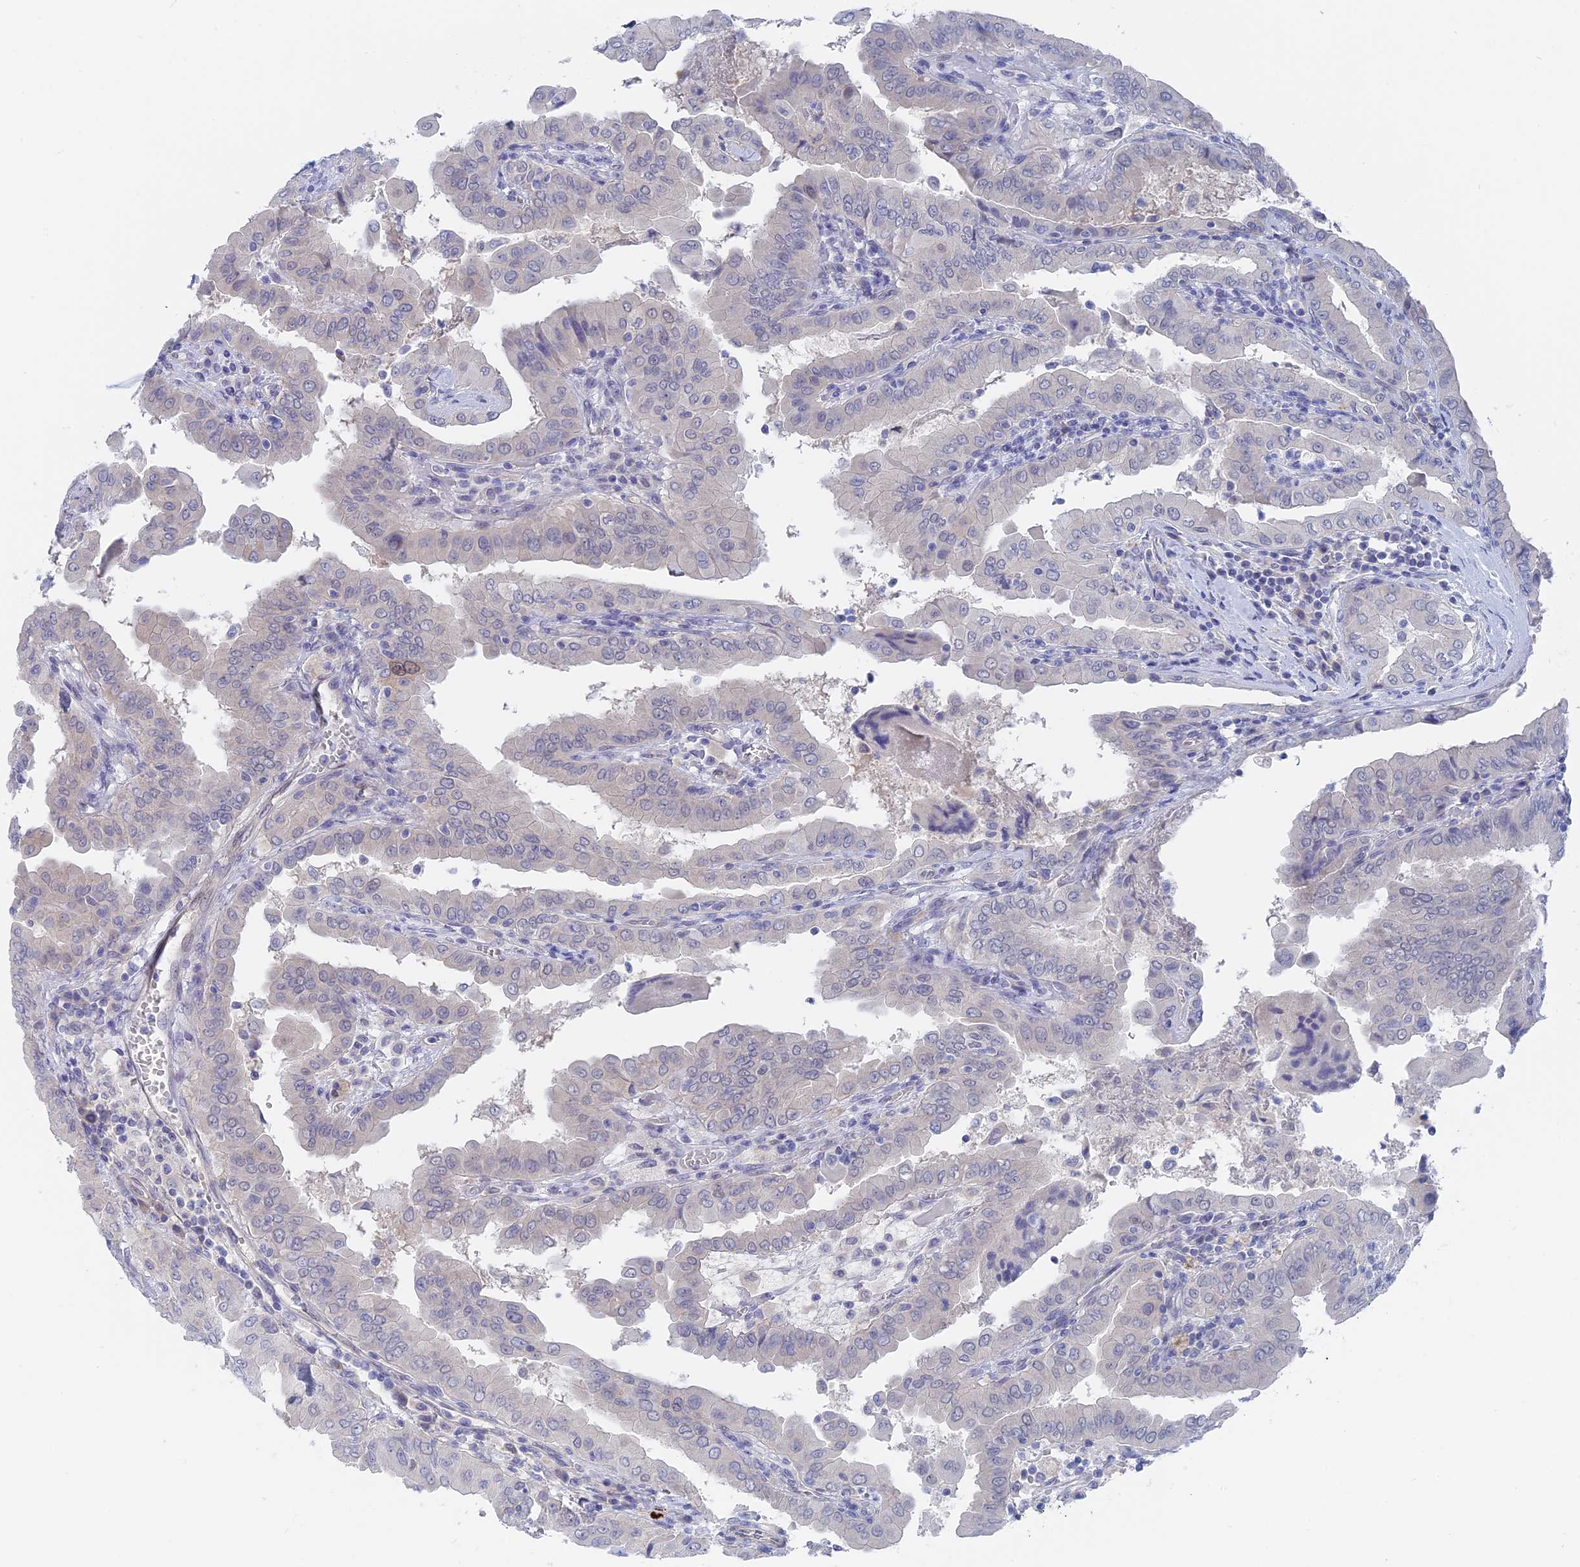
{"staining": {"intensity": "negative", "quantity": "none", "location": "none"}, "tissue": "thyroid cancer", "cell_type": "Tumor cells", "image_type": "cancer", "snomed": [{"axis": "morphology", "description": "Papillary adenocarcinoma, NOS"}, {"axis": "topography", "description": "Thyroid gland"}], "caption": "IHC histopathology image of neoplastic tissue: human thyroid cancer stained with DAB shows no significant protein positivity in tumor cells.", "gene": "DACT3", "patient": {"sex": "male", "age": 33}}